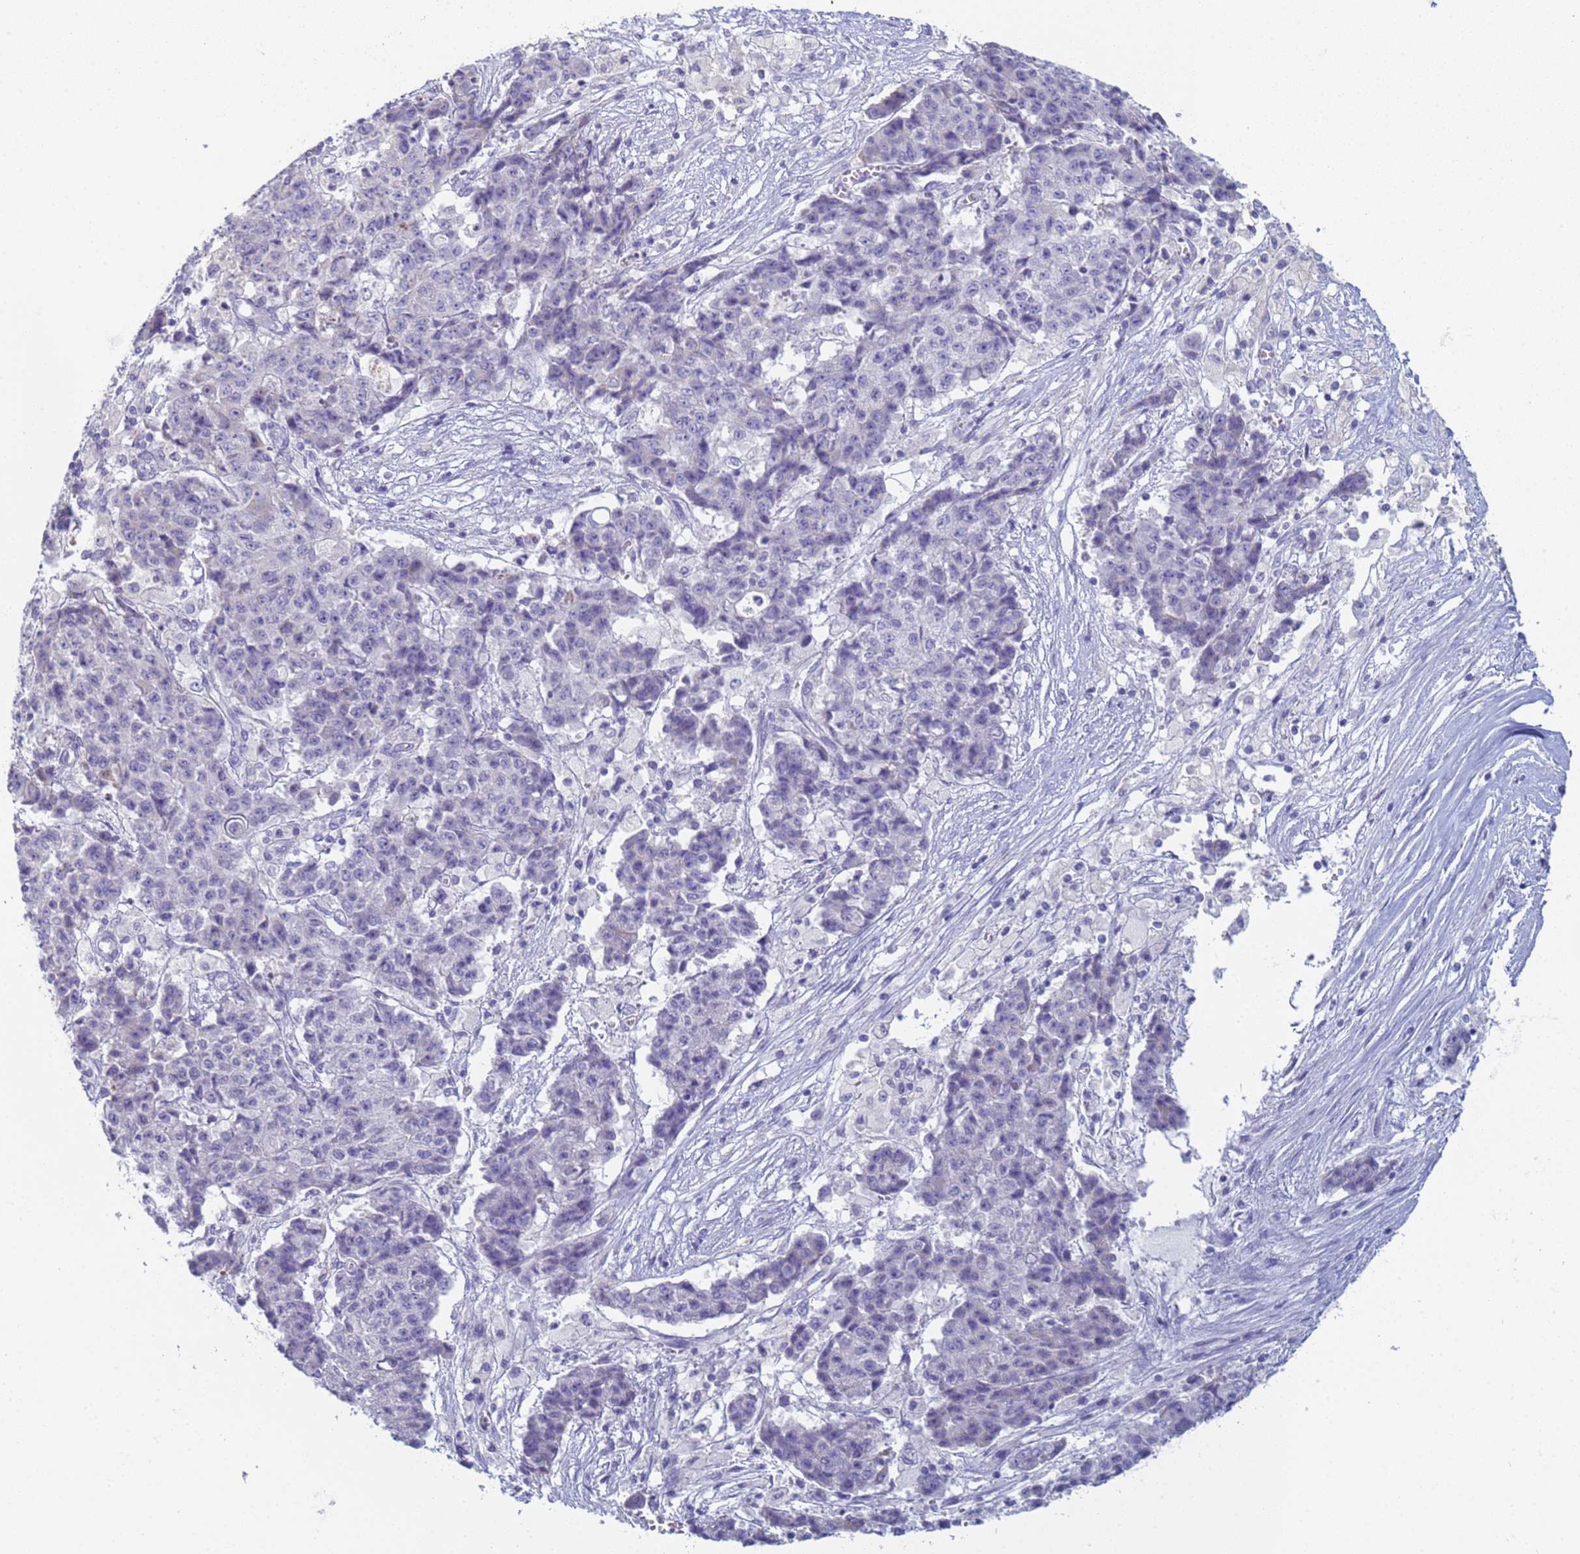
{"staining": {"intensity": "negative", "quantity": "none", "location": "none"}, "tissue": "ovarian cancer", "cell_type": "Tumor cells", "image_type": "cancer", "snomed": [{"axis": "morphology", "description": "Carcinoma, endometroid"}, {"axis": "topography", "description": "Ovary"}], "caption": "A high-resolution histopathology image shows immunohistochemistry staining of endometroid carcinoma (ovarian), which shows no significant positivity in tumor cells.", "gene": "CR1", "patient": {"sex": "female", "age": 42}}